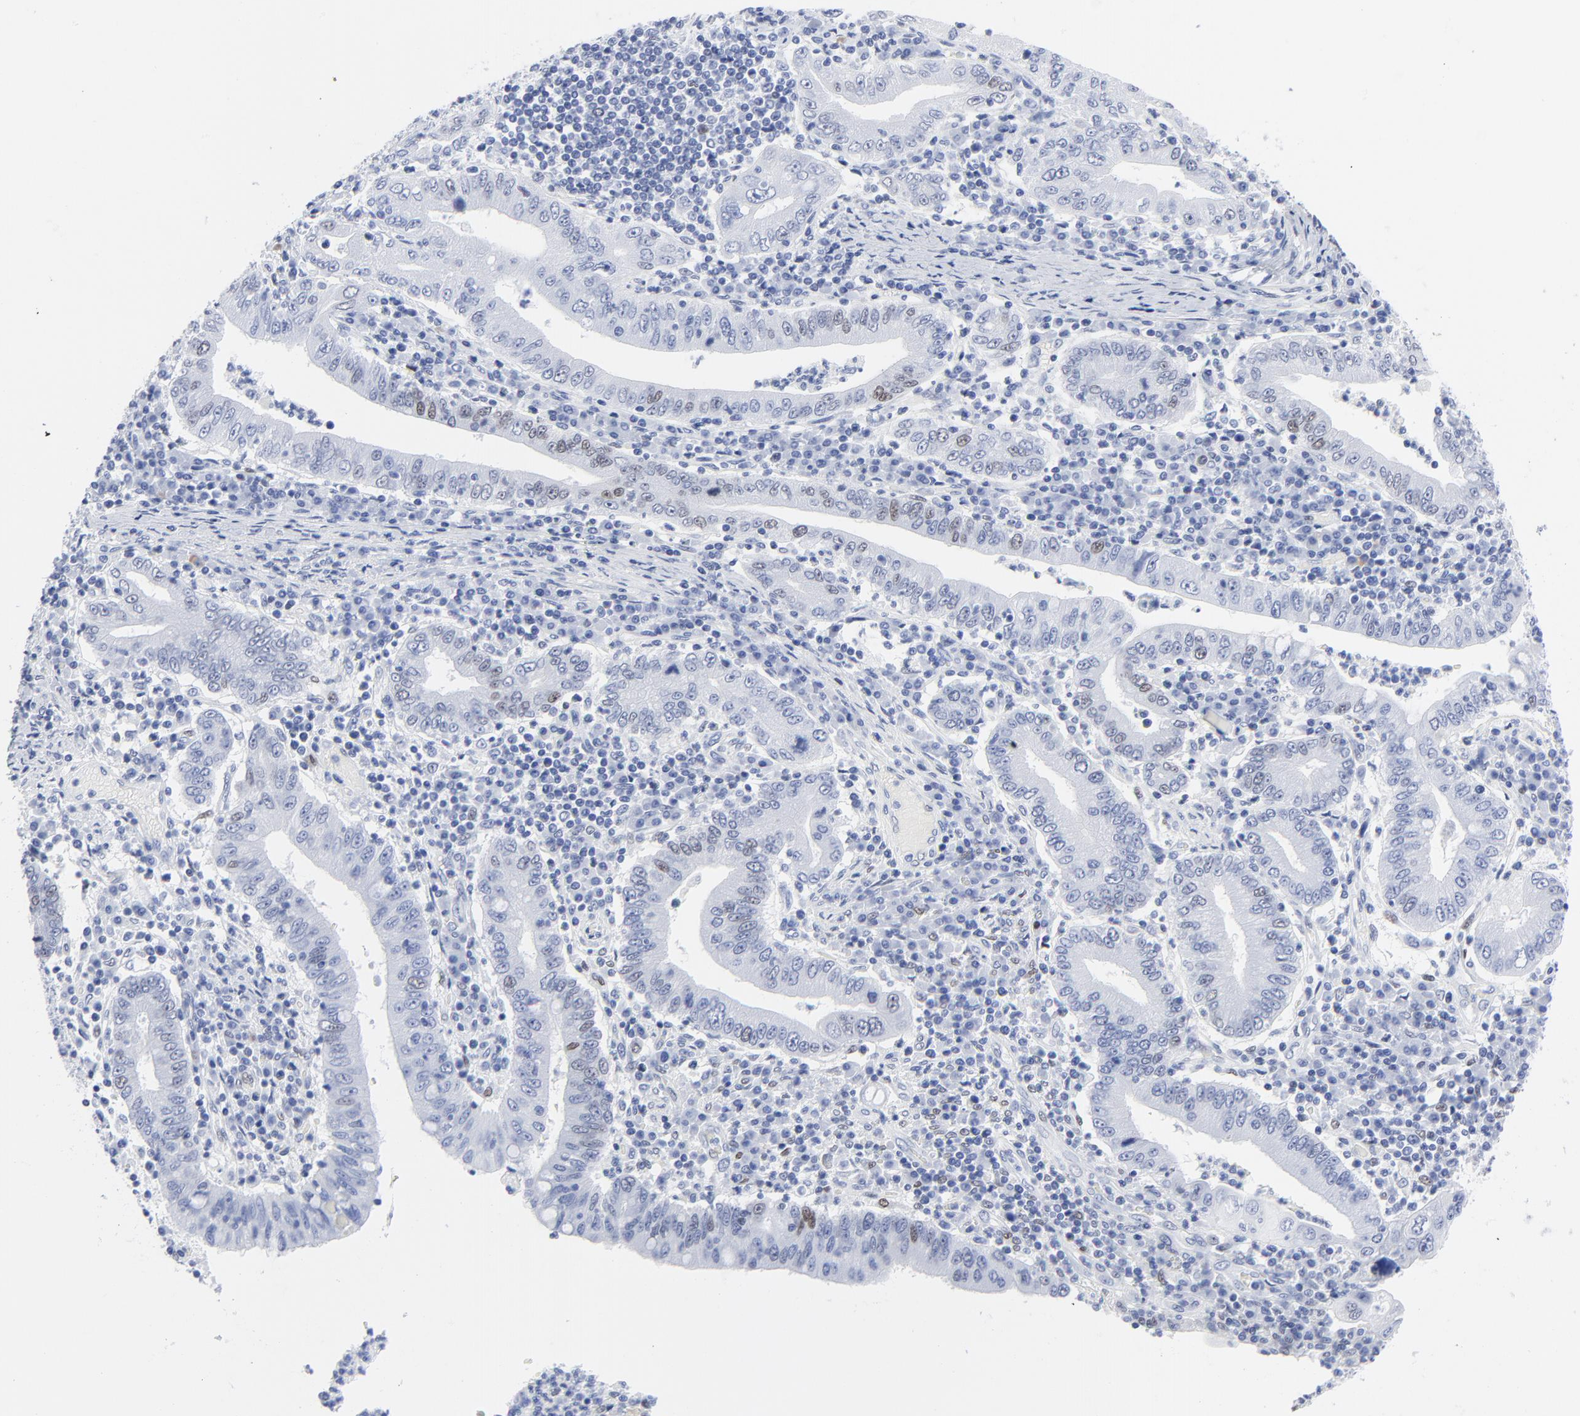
{"staining": {"intensity": "weak", "quantity": "<25%", "location": "nuclear"}, "tissue": "stomach cancer", "cell_type": "Tumor cells", "image_type": "cancer", "snomed": [{"axis": "morphology", "description": "Normal tissue, NOS"}, {"axis": "morphology", "description": "Adenocarcinoma, NOS"}, {"axis": "topography", "description": "Esophagus"}, {"axis": "topography", "description": "Stomach, upper"}, {"axis": "topography", "description": "Peripheral nerve tissue"}], "caption": "High power microscopy photomicrograph of an IHC micrograph of stomach cancer (adenocarcinoma), revealing no significant expression in tumor cells.", "gene": "JUN", "patient": {"sex": "male", "age": 62}}